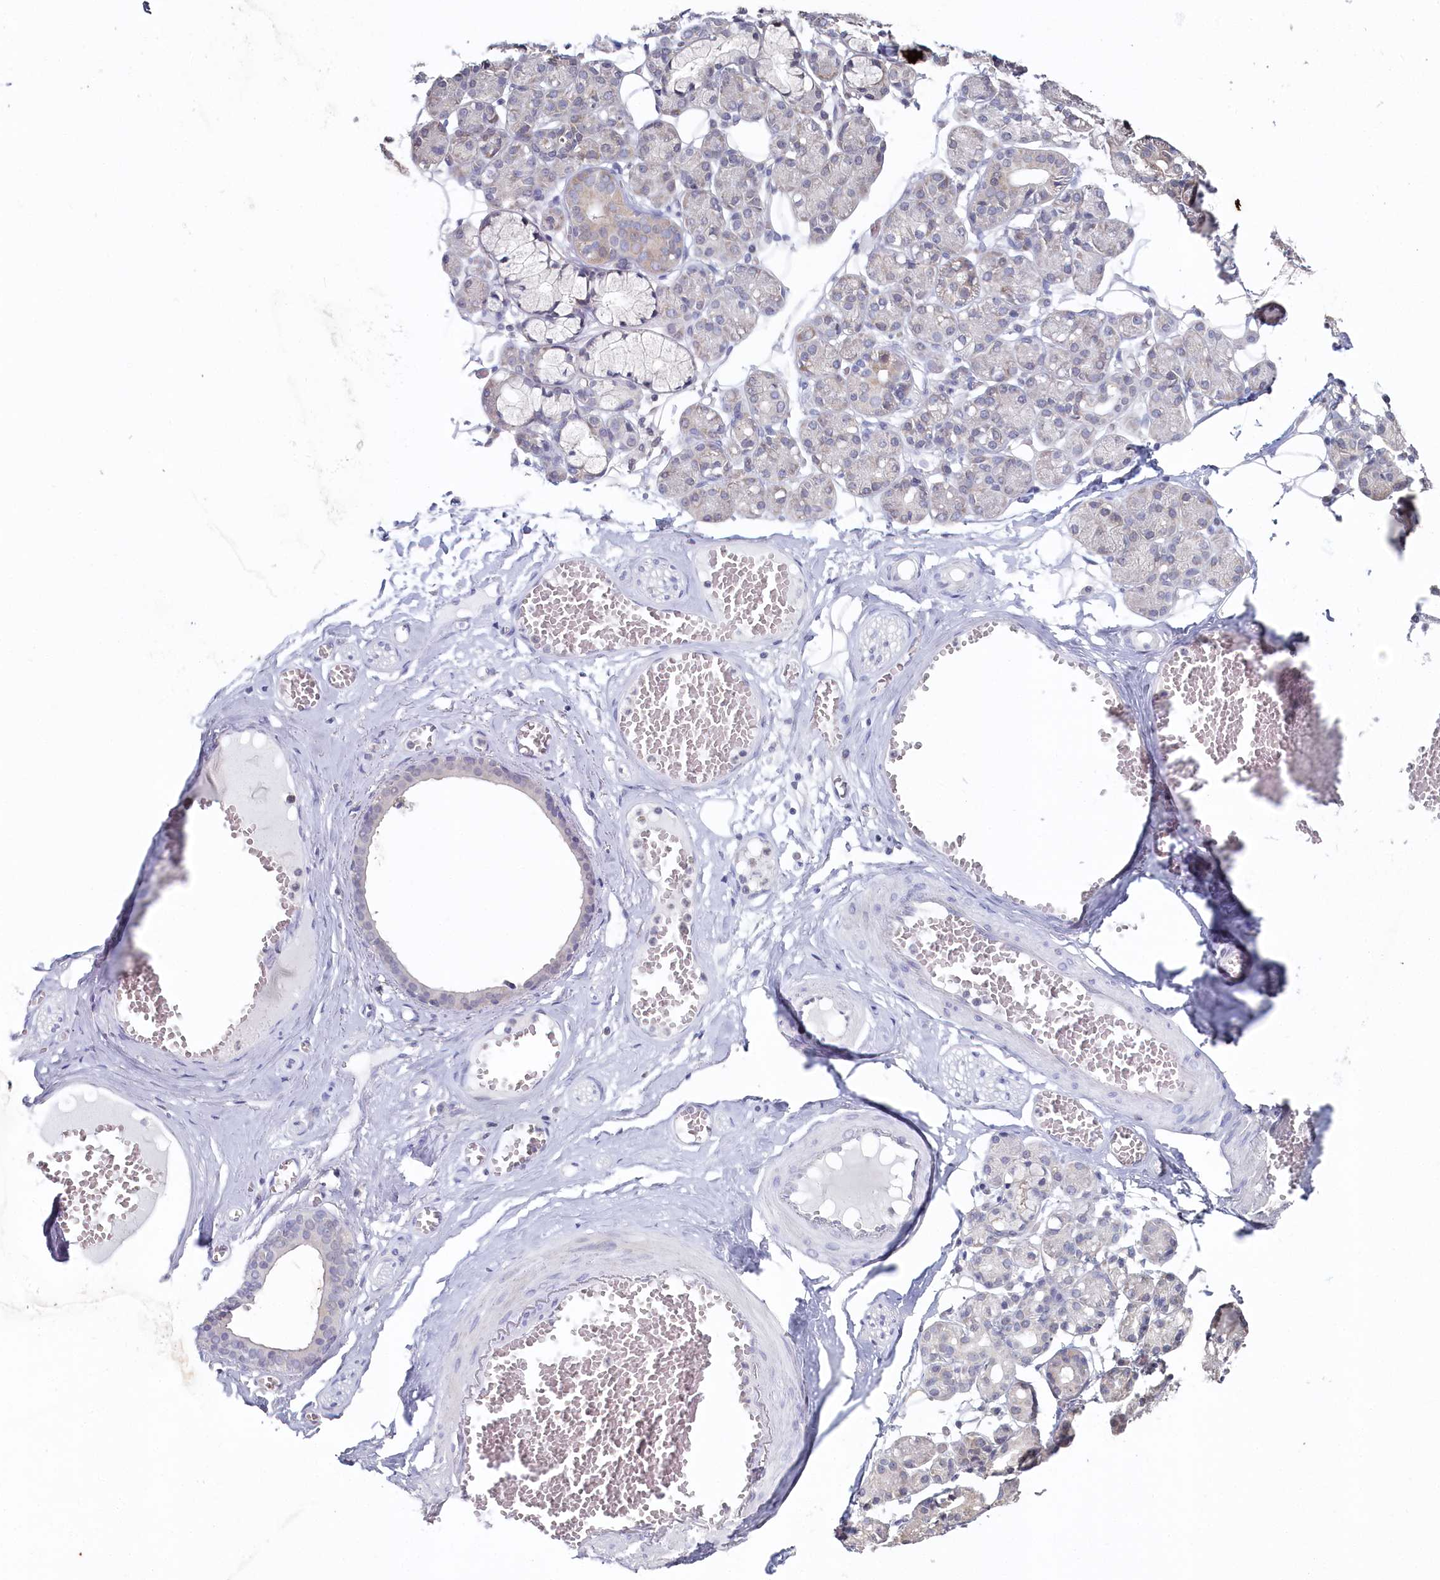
{"staining": {"intensity": "weak", "quantity": "25%-75%", "location": "cytoplasmic/membranous"}, "tissue": "salivary gland", "cell_type": "Glandular cells", "image_type": "normal", "snomed": [{"axis": "morphology", "description": "Normal tissue, NOS"}, {"axis": "topography", "description": "Salivary gland"}], "caption": "Unremarkable salivary gland reveals weak cytoplasmic/membranous staining in approximately 25%-75% of glandular cells (DAB = brown stain, brightfield microscopy at high magnification)..", "gene": "WAPL", "patient": {"sex": "male", "age": 63}}